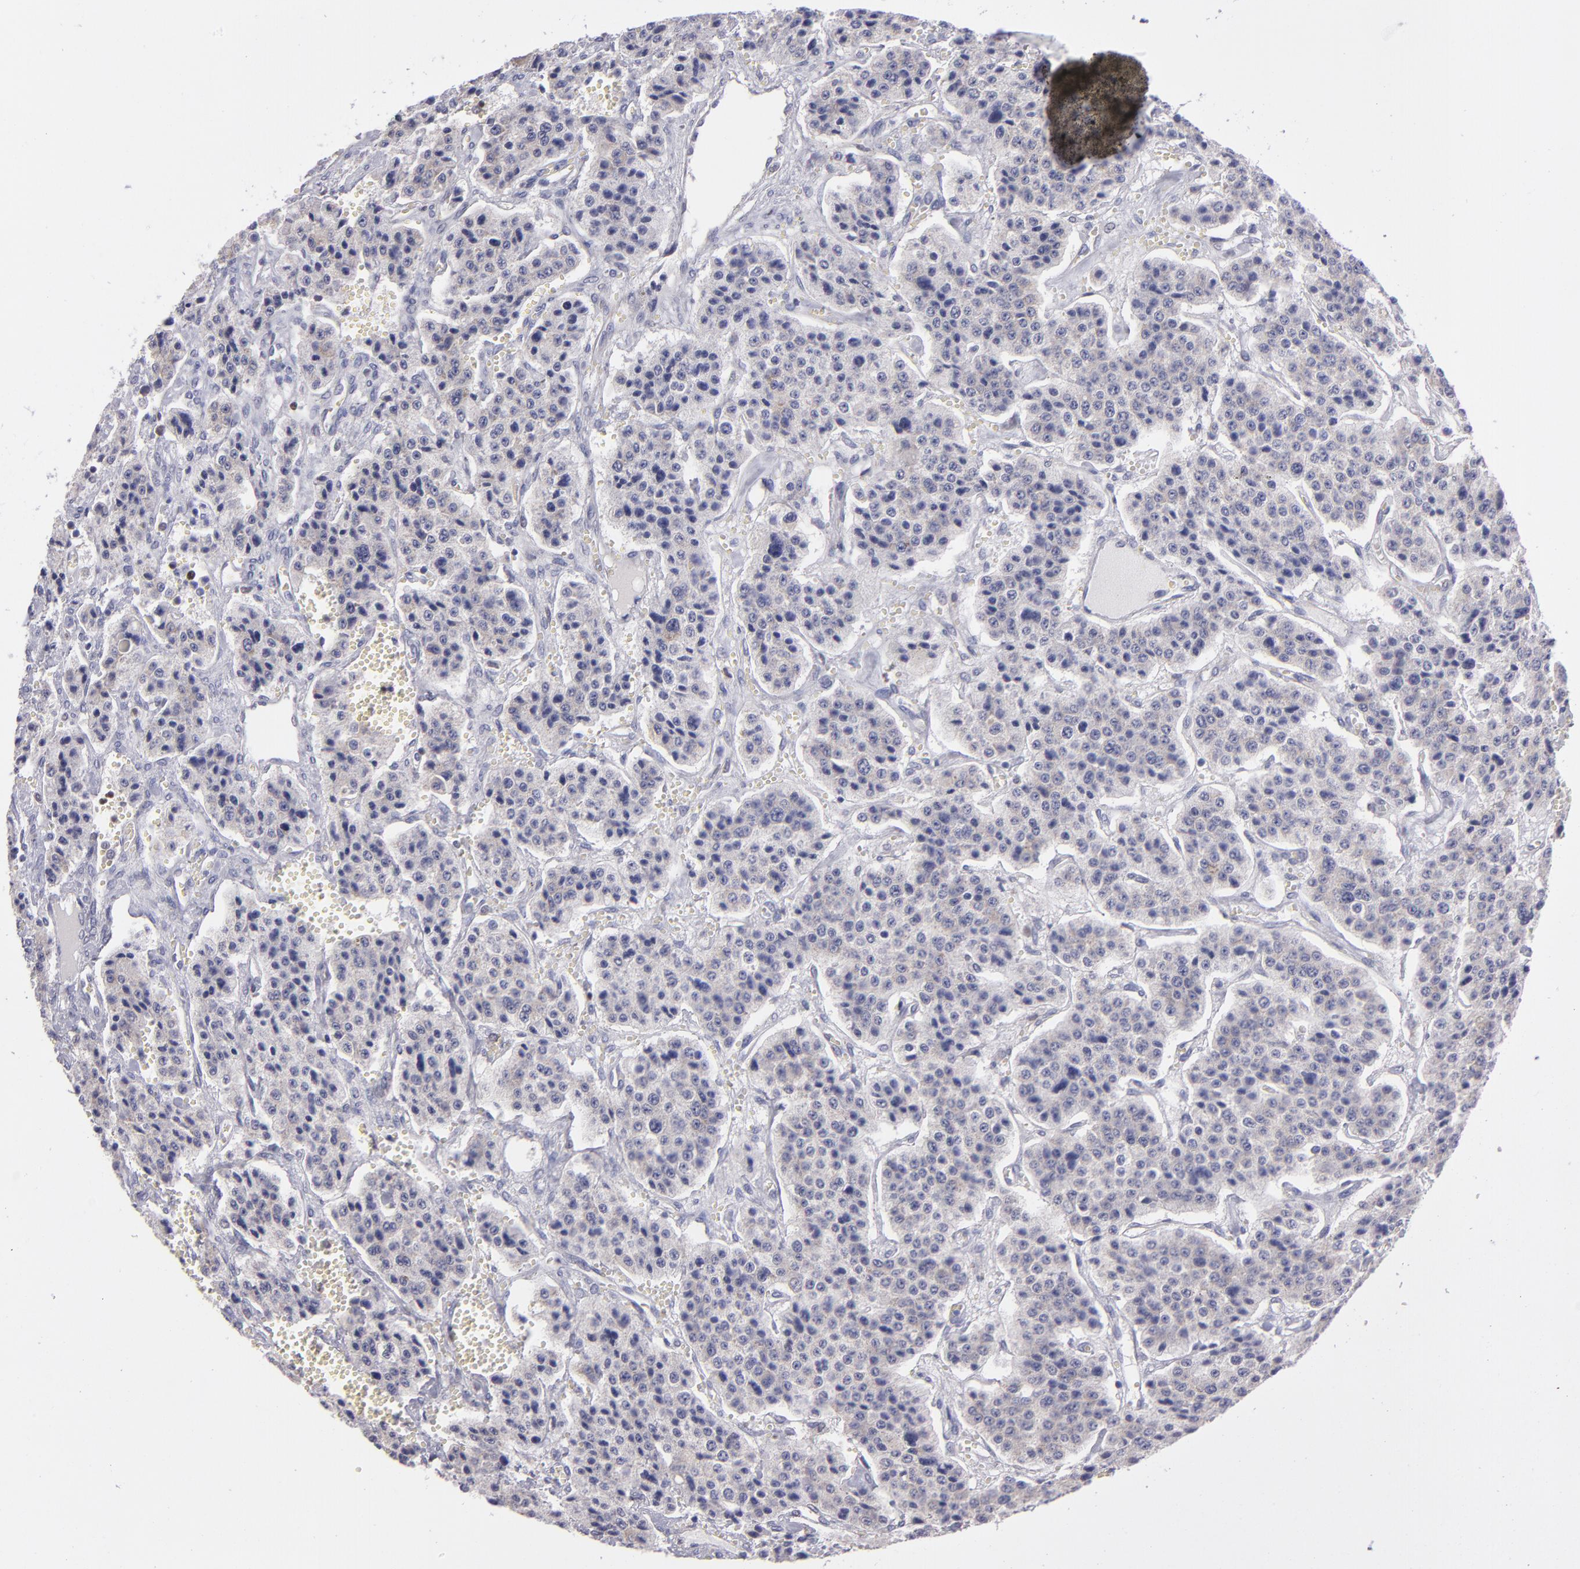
{"staining": {"intensity": "weak", "quantity": ">75%", "location": "cytoplasmic/membranous"}, "tissue": "carcinoid", "cell_type": "Tumor cells", "image_type": "cancer", "snomed": [{"axis": "morphology", "description": "Carcinoid, malignant, NOS"}, {"axis": "topography", "description": "Small intestine"}], "caption": "A low amount of weak cytoplasmic/membranous positivity is appreciated in about >75% of tumor cells in carcinoid tissue. (DAB (3,3'-diaminobenzidine) IHC, brown staining for protein, blue staining for nuclei).", "gene": "IRF8", "patient": {"sex": "male", "age": 52}}